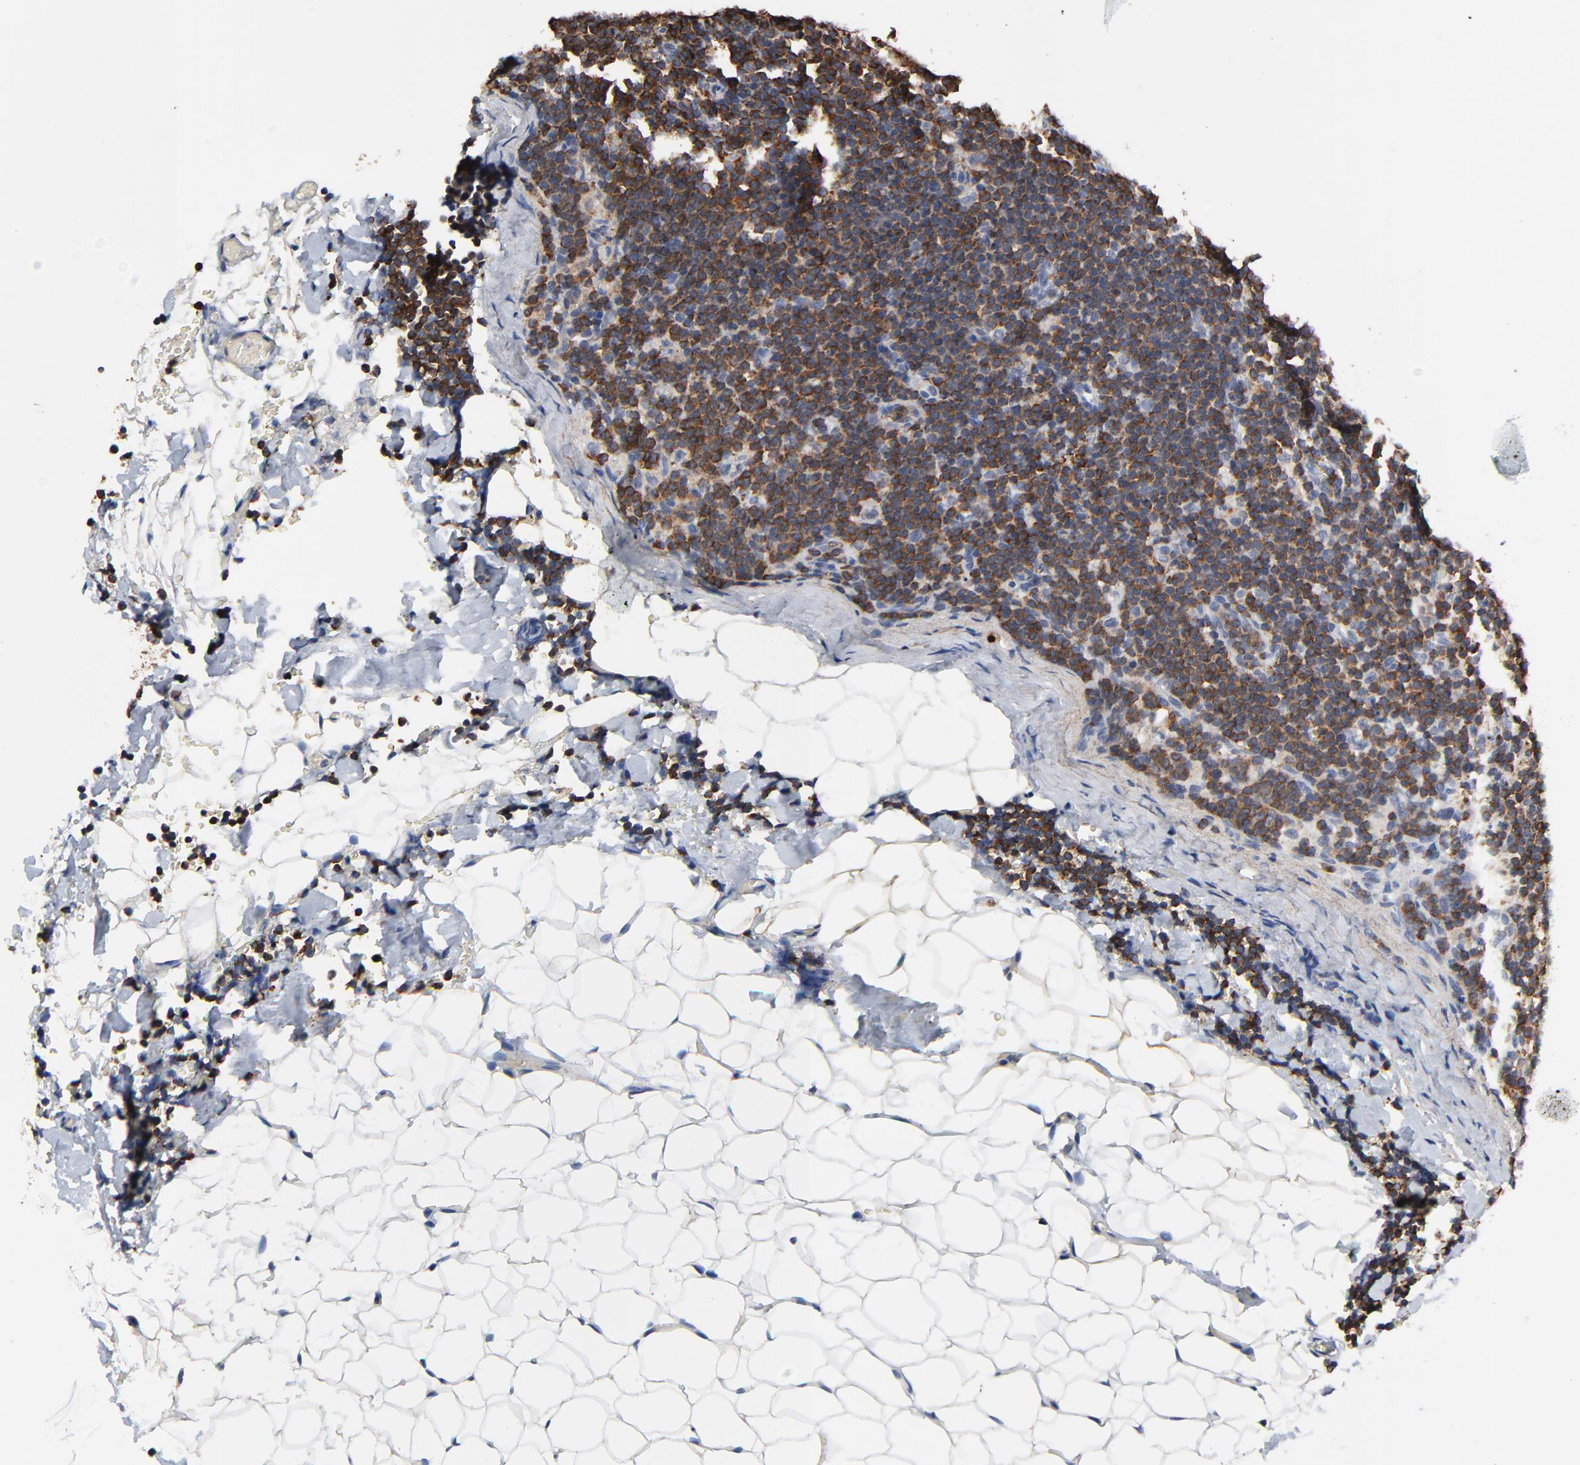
{"staining": {"intensity": "strong", "quantity": ">75%", "location": "cytoplasmic/membranous"}, "tissue": "lymphoma", "cell_type": "Tumor cells", "image_type": "cancer", "snomed": [{"axis": "morphology", "description": "Malignant lymphoma, non-Hodgkin's type, High grade"}, {"axis": "topography", "description": "Lymph node"}], "caption": "Protein expression by immunohistochemistry (IHC) displays strong cytoplasmic/membranous positivity in approximately >75% of tumor cells in lymphoma. Immunohistochemistry stains the protein of interest in brown and the nuclei are stained blue.", "gene": "SKAP1", "patient": {"sex": "female", "age": 58}}